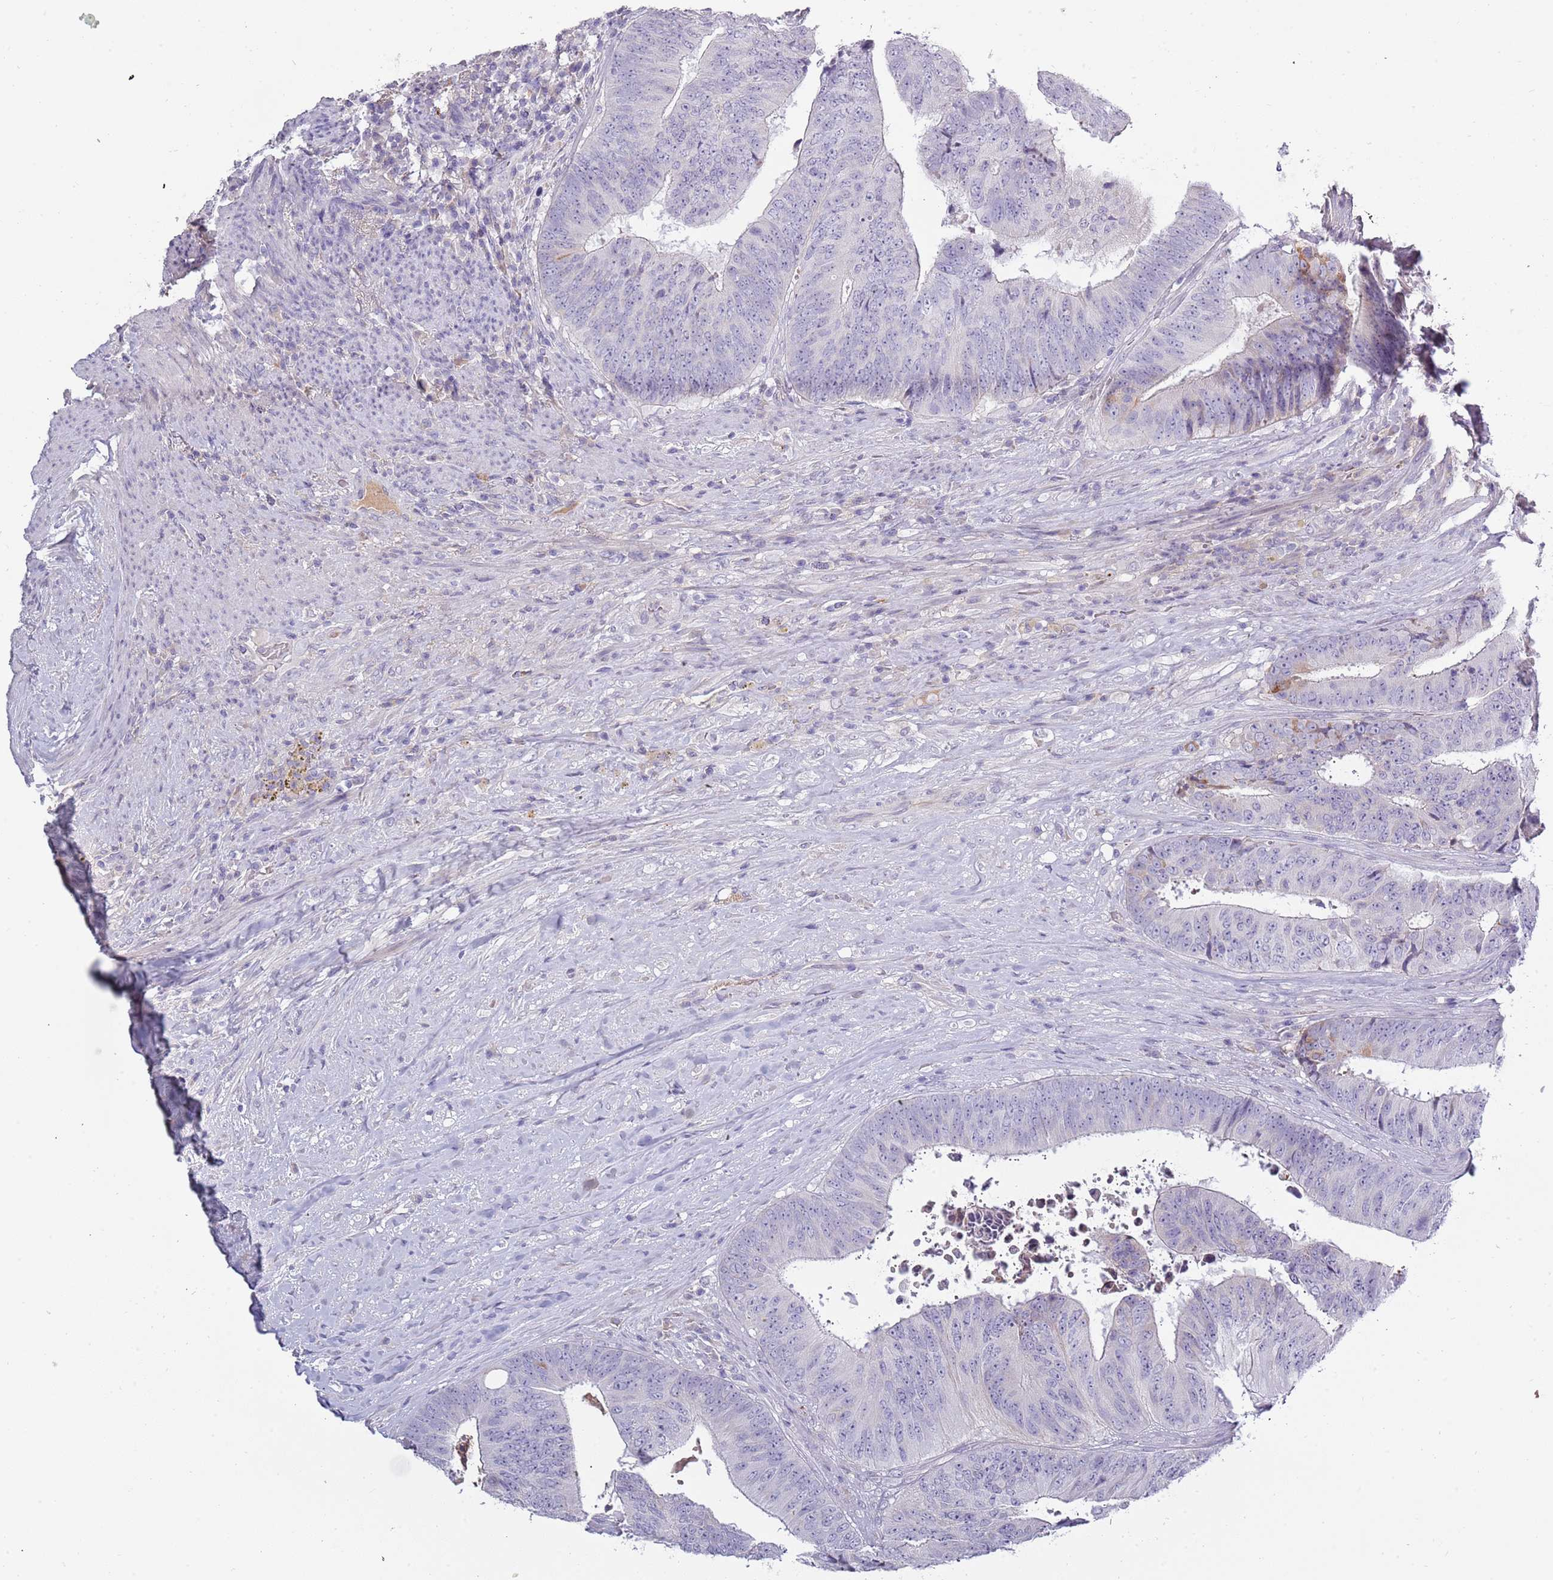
{"staining": {"intensity": "weak", "quantity": "<25%", "location": "cytoplasmic/membranous"}, "tissue": "colorectal cancer", "cell_type": "Tumor cells", "image_type": "cancer", "snomed": [{"axis": "morphology", "description": "Adenocarcinoma, NOS"}, {"axis": "topography", "description": "Rectum"}], "caption": "Tumor cells show no significant protein staining in colorectal cancer (adenocarcinoma).", "gene": "TNFRSF6B", "patient": {"sex": "male", "age": 72}}